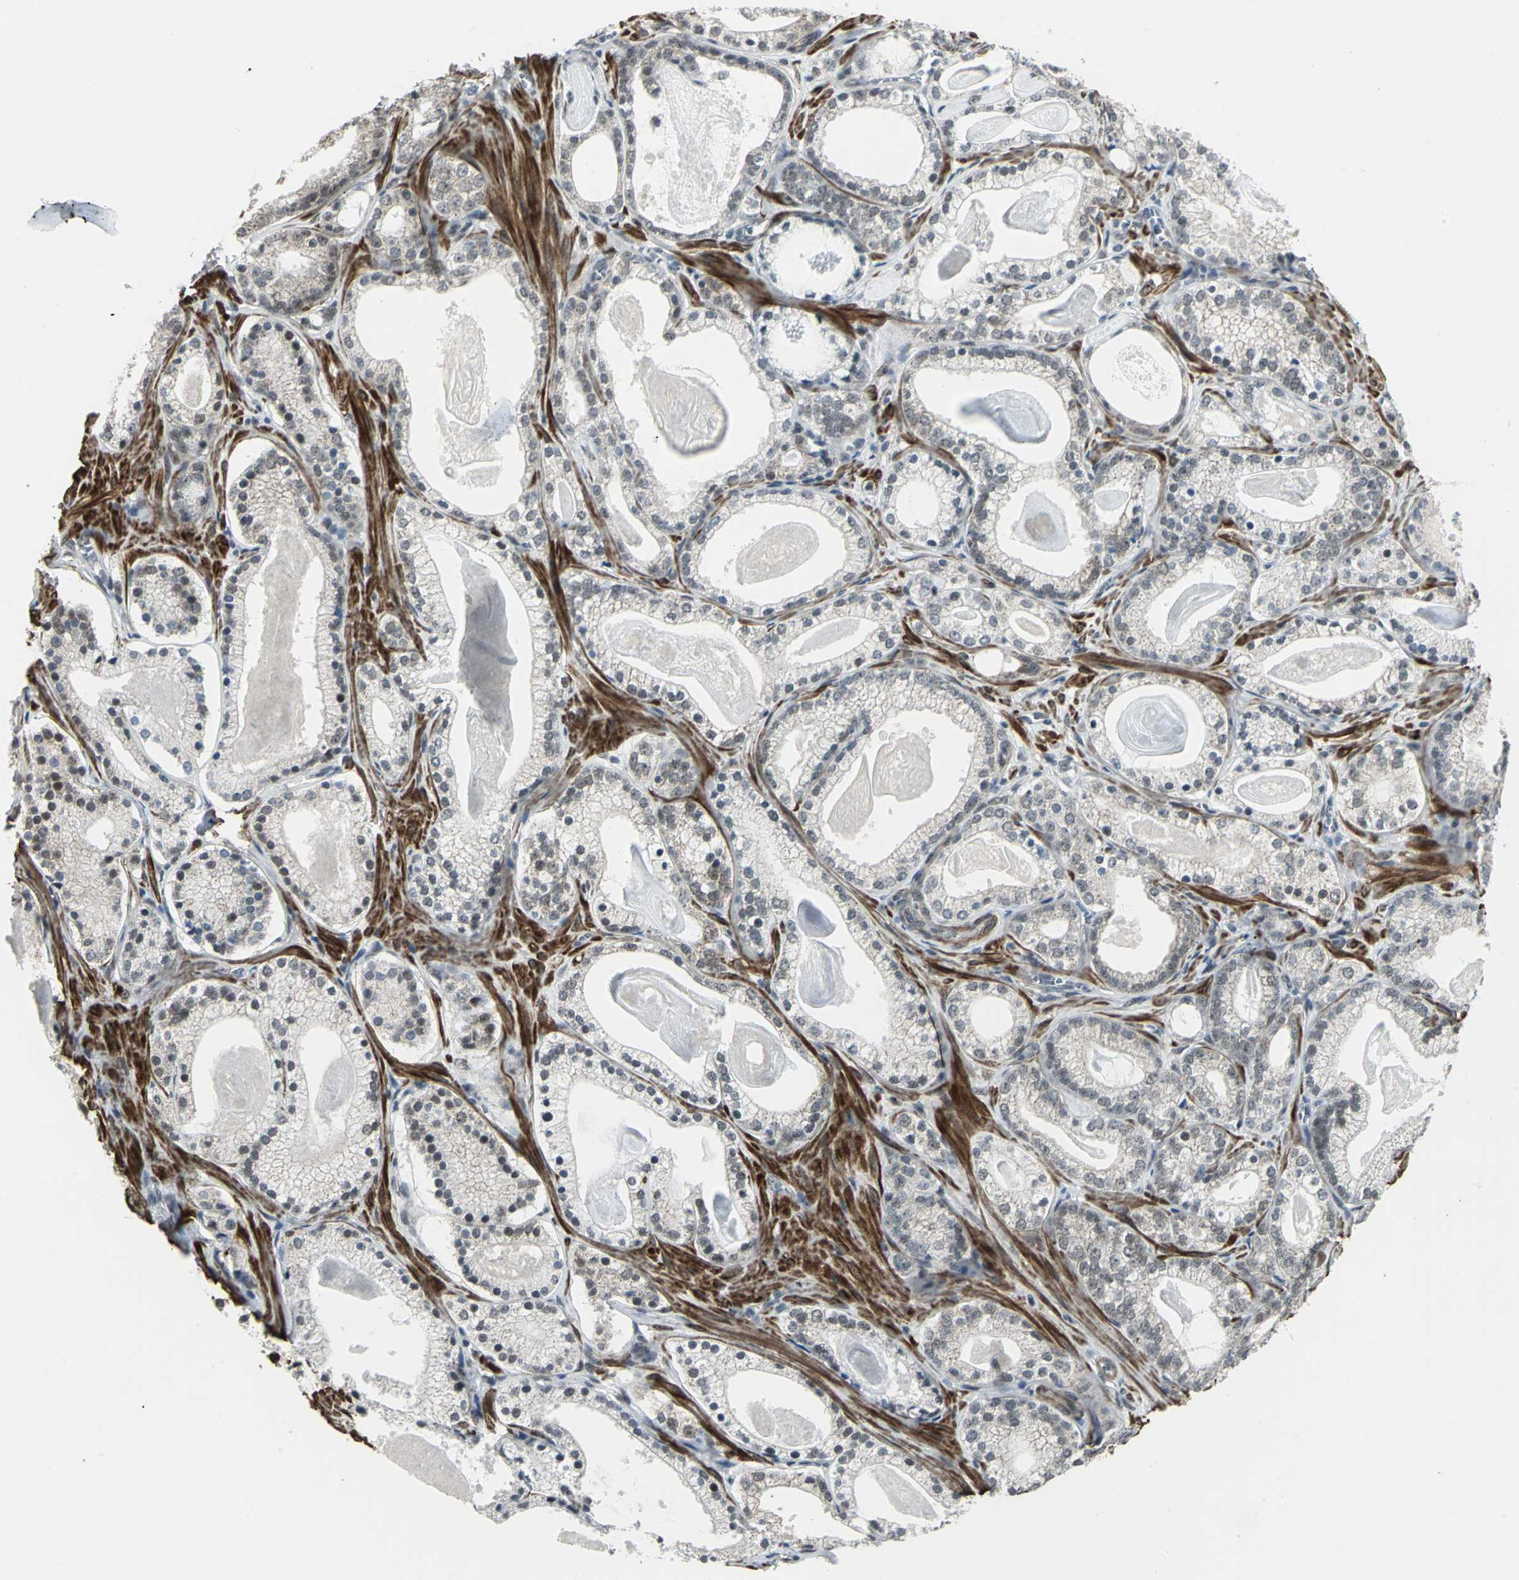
{"staining": {"intensity": "weak", "quantity": "<25%", "location": "cytoplasmic/membranous,nuclear"}, "tissue": "prostate cancer", "cell_type": "Tumor cells", "image_type": "cancer", "snomed": [{"axis": "morphology", "description": "Adenocarcinoma, Low grade"}, {"axis": "topography", "description": "Prostate"}], "caption": "IHC photomicrograph of human prostate adenocarcinoma (low-grade) stained for a protein (brown), which exhibits no expression in tumor cells. (DAB (3,3'-diaminobenzidine) immunohistochemistry visualized using brightfield microscopy, high magnification).", "gene": "MTA1", "patient": {"sex": "male", "age": 59}}